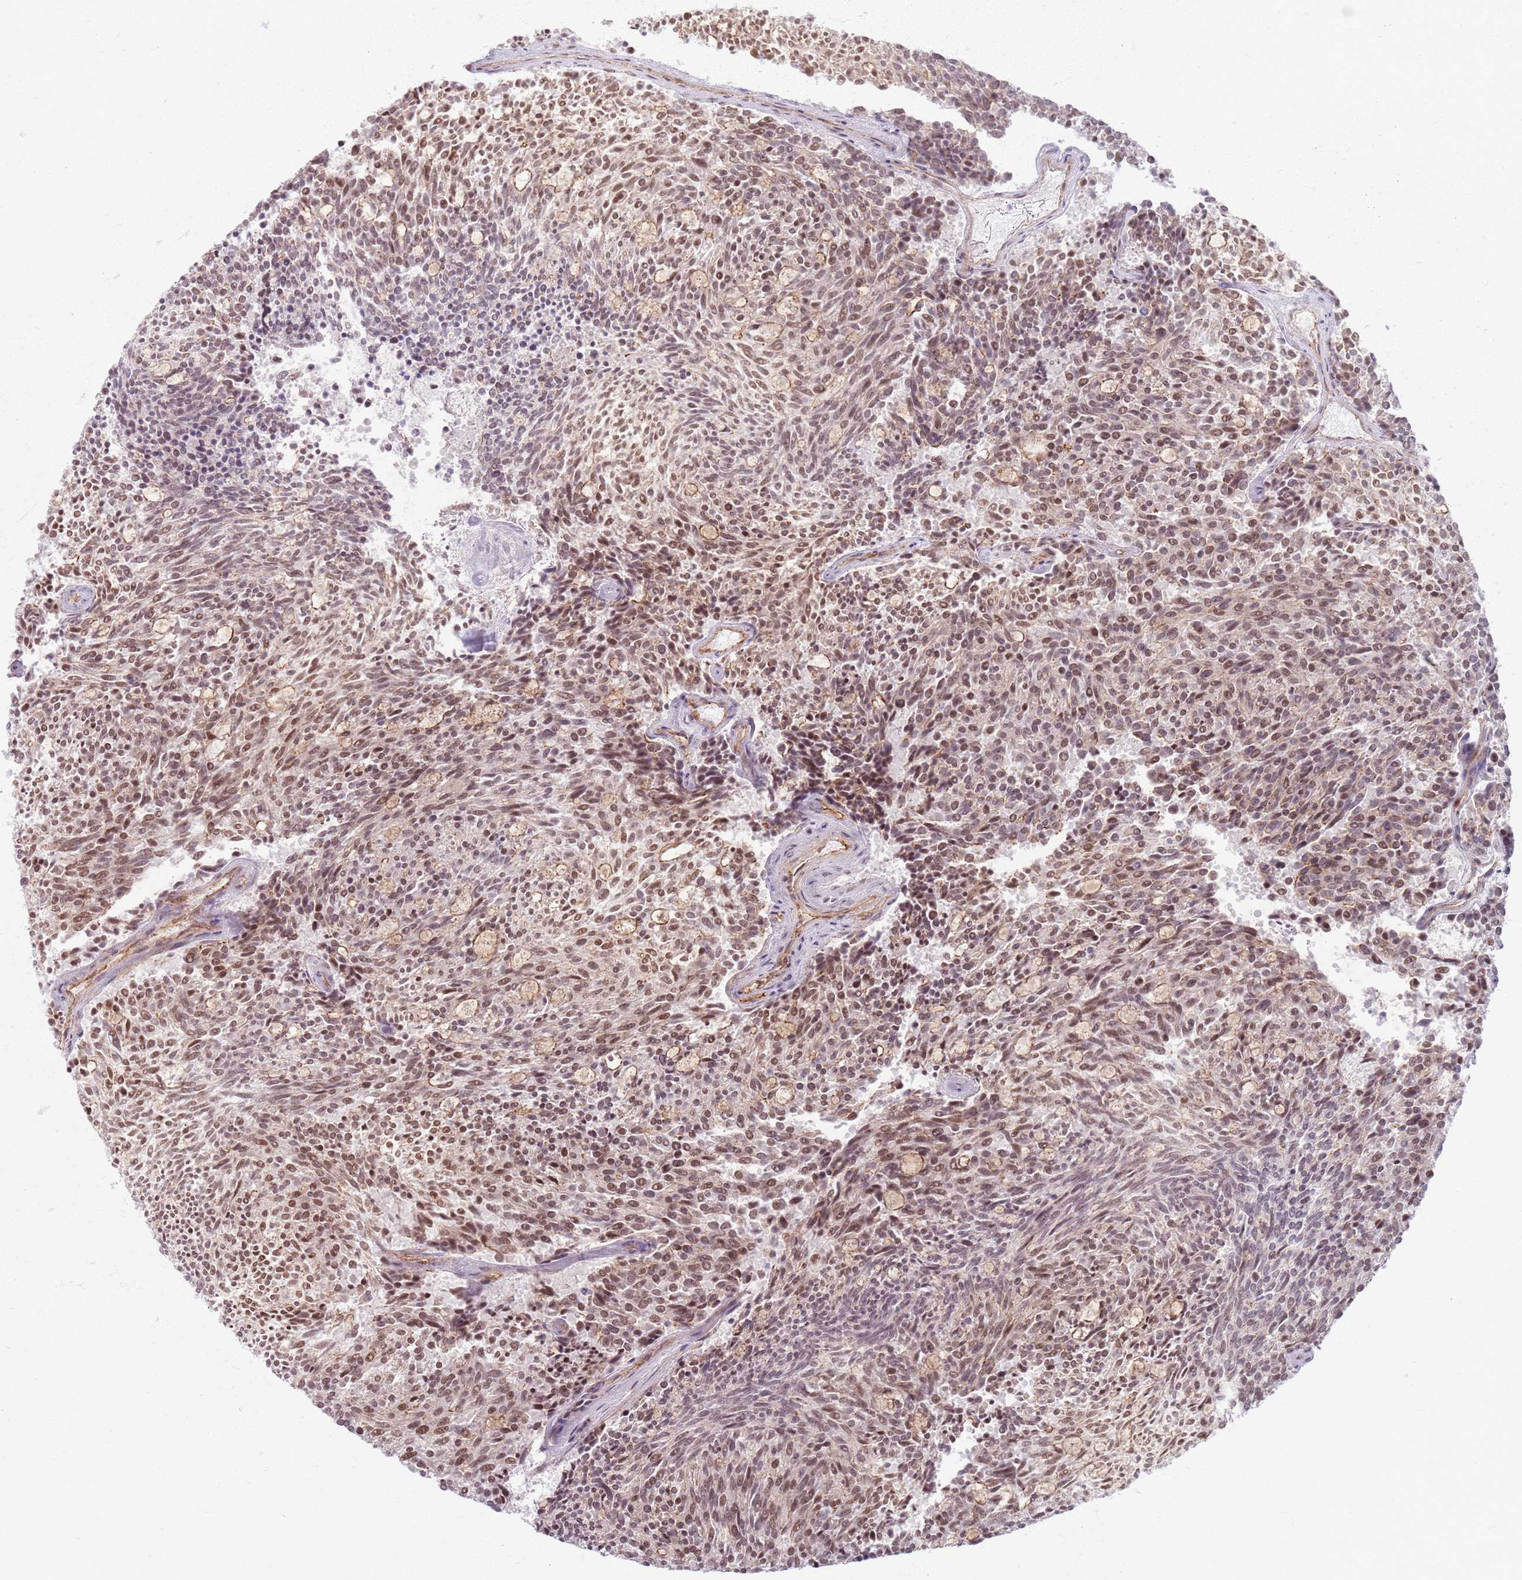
{"staining": {"intensity": "moderate", "quantity": ">75%", "location": "nuclear"}, "tissue": "carcinoid", "cell_type": "Tumor cells", "image_type": "cancer", "snomed": [{"axis": "morphology", "description": "Carcinoid, malignant, NOS"}, {"axis": "topography", "description": "Pancreas"}], "caption": "Immunohistochemistry (IHC) of human carcinoid demonstrates medium levels of moderate nuclear expression in about >75% of tumor cells. (Stains: DAB in brown, nuclei in blue, Microscopy: brightfield microscopy at high magnification).", "gene": "KCNA5", "patient": {"sex": "female", "age": 54}}